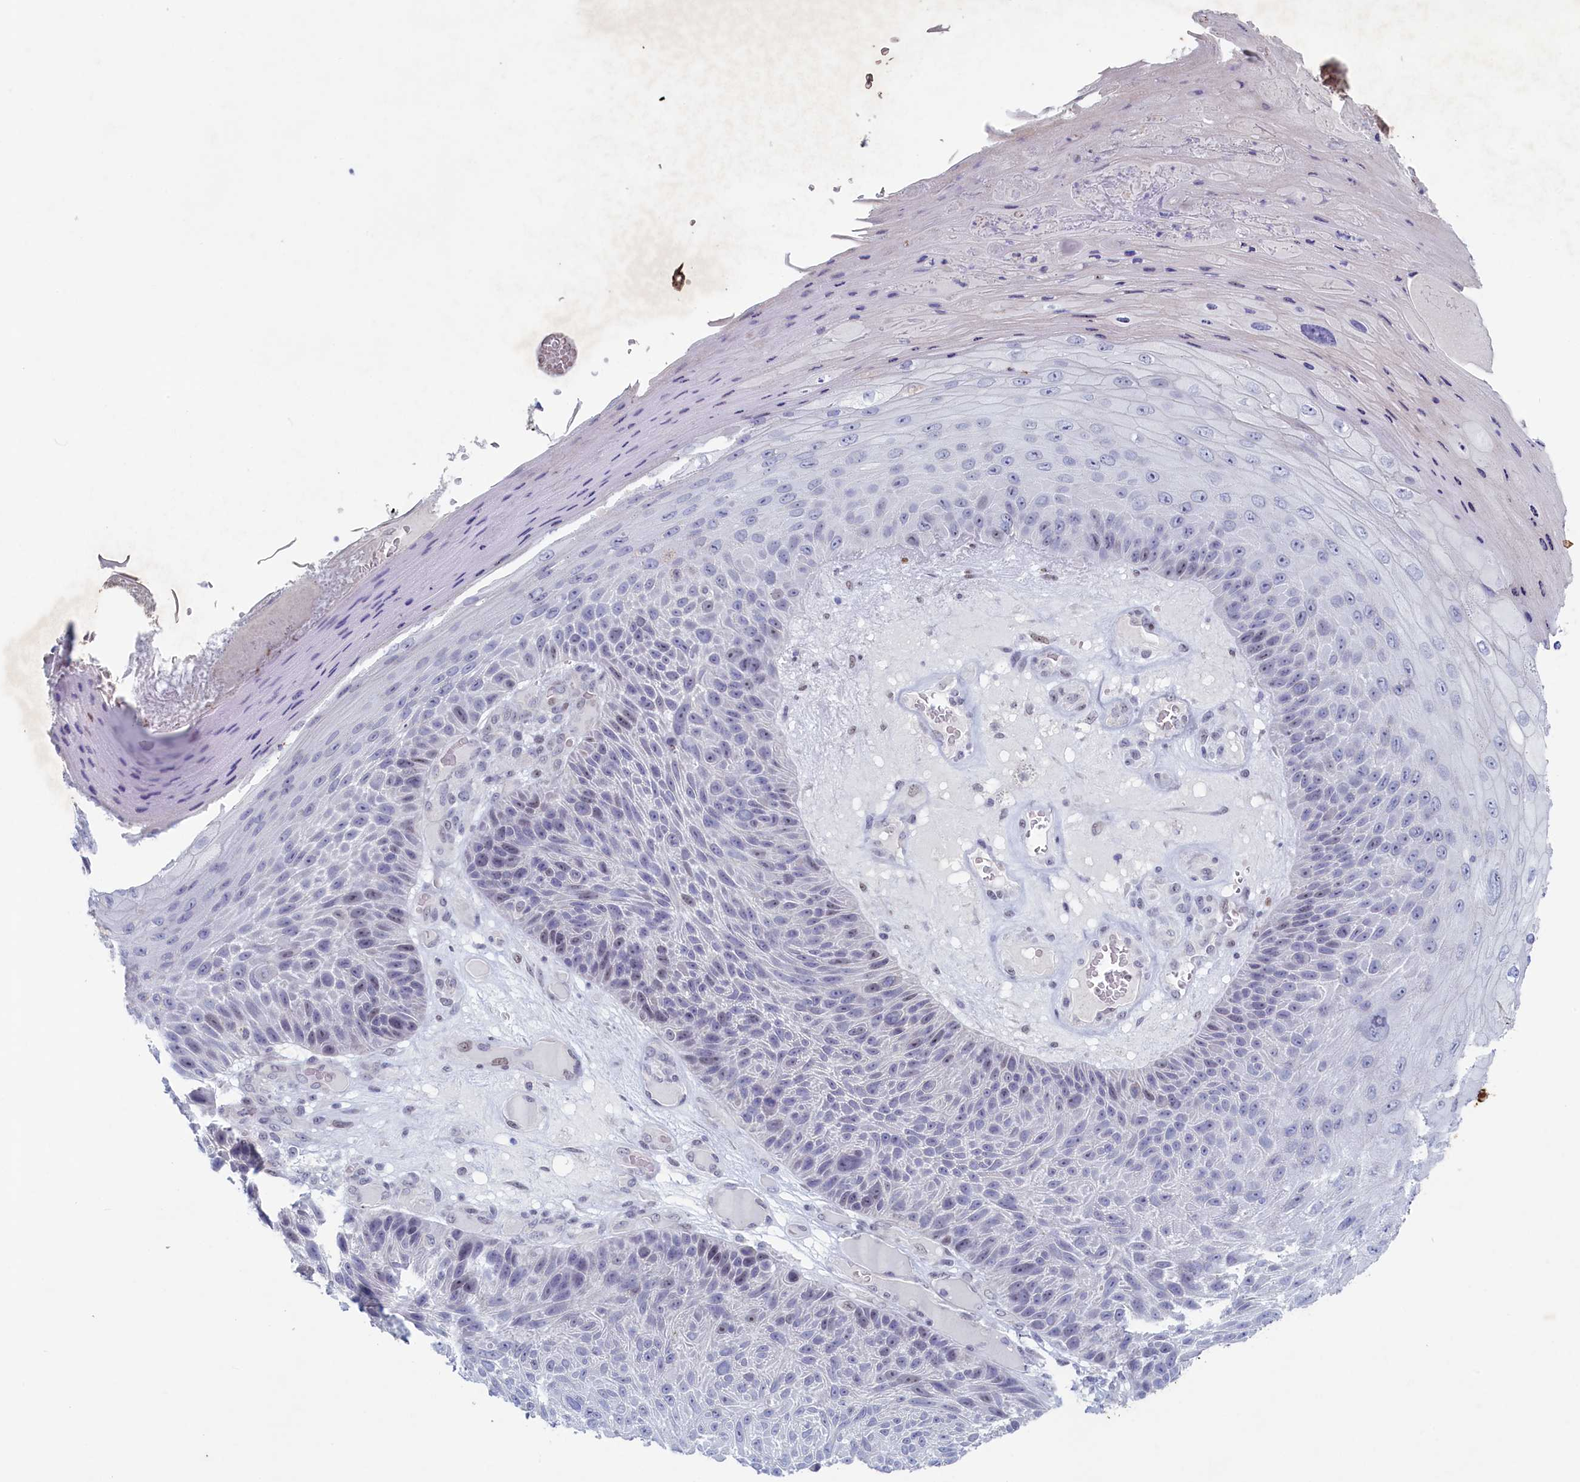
{"staining": {"intensity": "weak", "quantity": "<25%", "location": "nuclear"}, "tissue": "skin cancer", "cell_type": "Tumor cells", "image_type": "cancer", "snomed": [{"axis": "morphology", "description": "Squamous cell carcinoma, NOS"}, {"axis": "topography", "description": "Skin"}], "caption": "Skin squamous cell carcinoma was stained to show a protein in brown. There is no significant positivity in tumor cells.", "gene": "WDR76", "patient": {"sex": "female", "age": 88}}